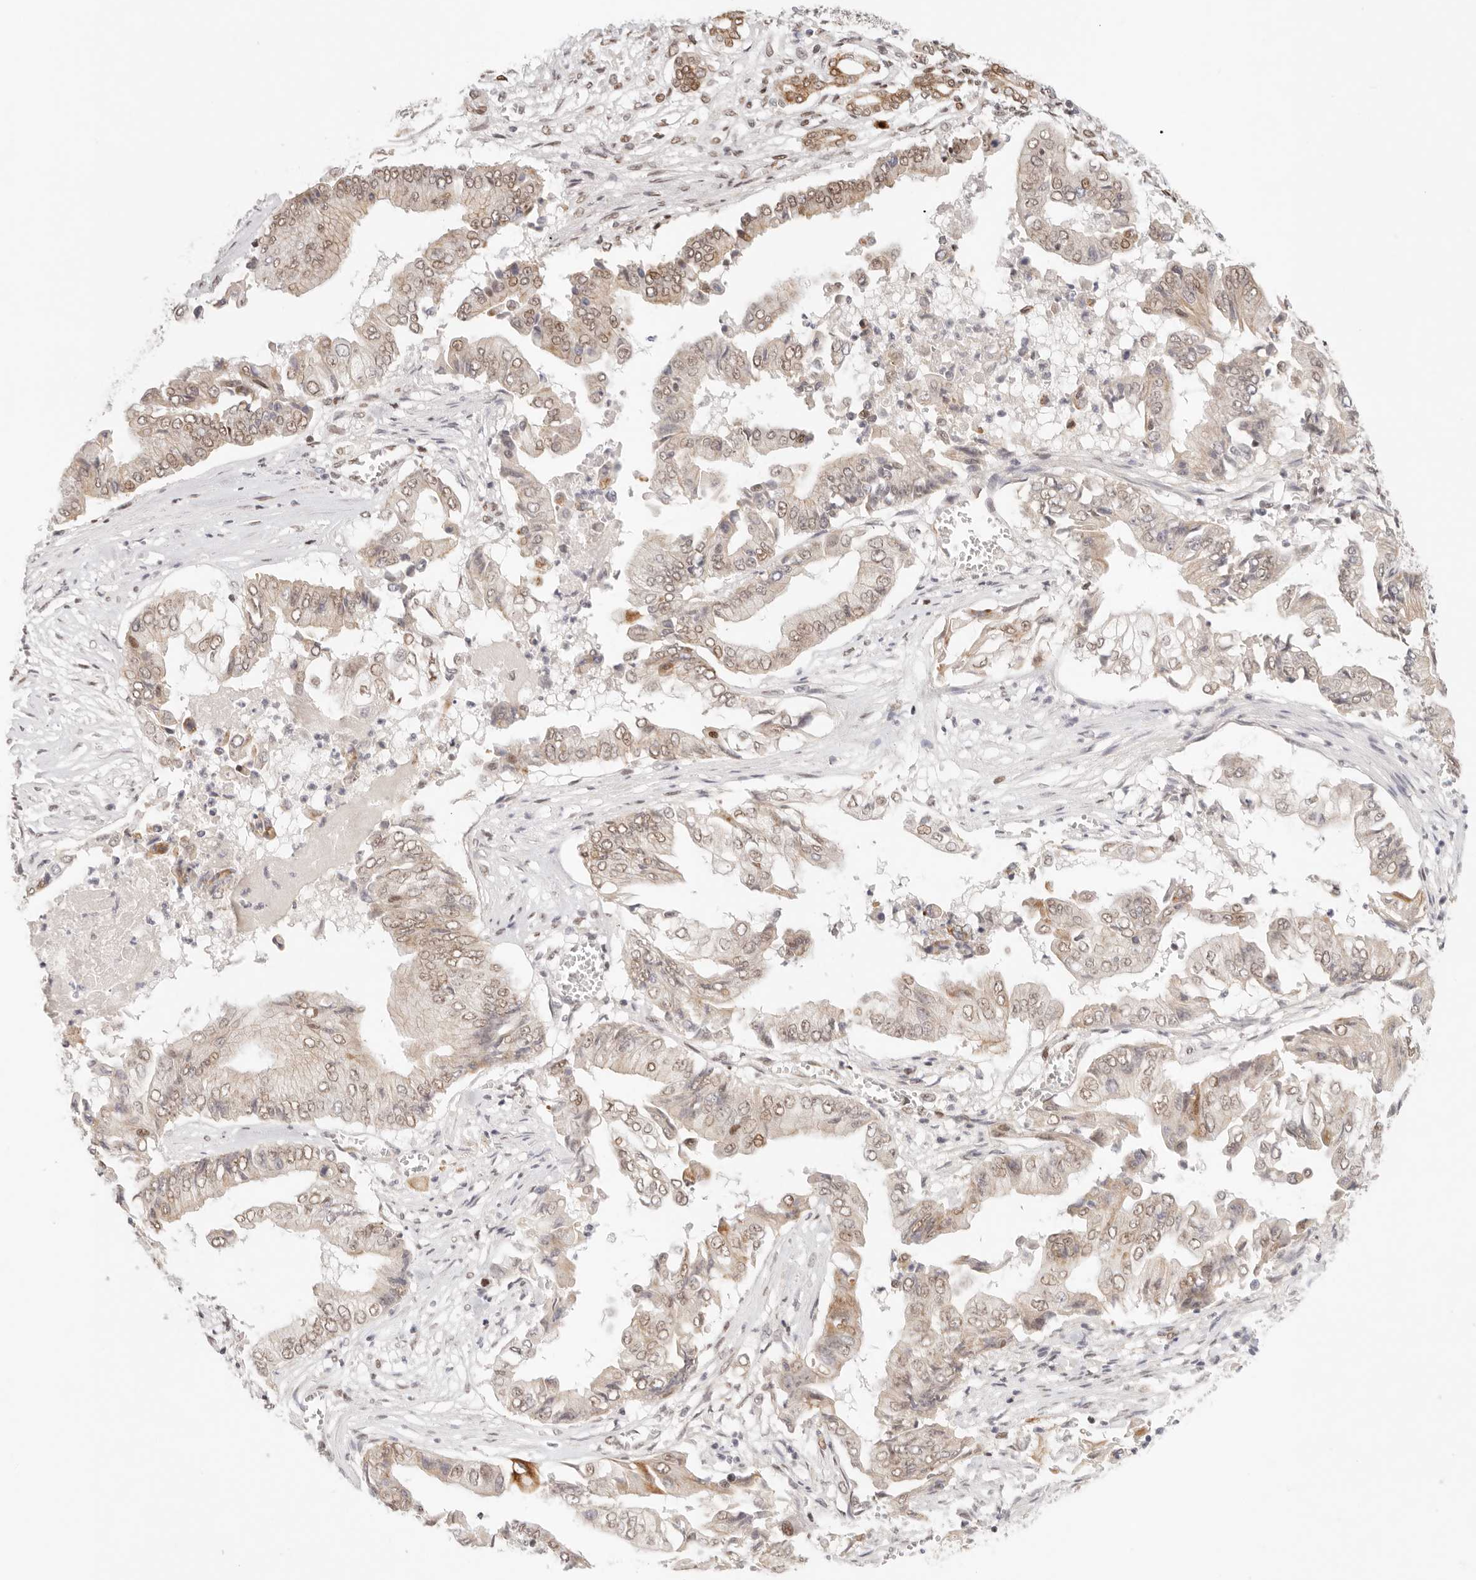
{"staining": {"intensity": "weak", "quantity": ">75%", "location": "nuclear"}, "tissue": "pancreatic cancer", "cell_type": "Tumor cells", "image_type": "cancer", "snomed": [{"axis": "morphology", "description": "Adenocarcinoma, NOS"}, {"axis": "topography", "description": "Pancreas"}], "caption": "Immunohistochemistry (DAB) staining of adenocarcinoma (pancreatic) exhibits weak nuclear protein staining in about >75% of tumor cells.", "gene": "HOXC5", "patient": {"sex": "female", "age": 77}}